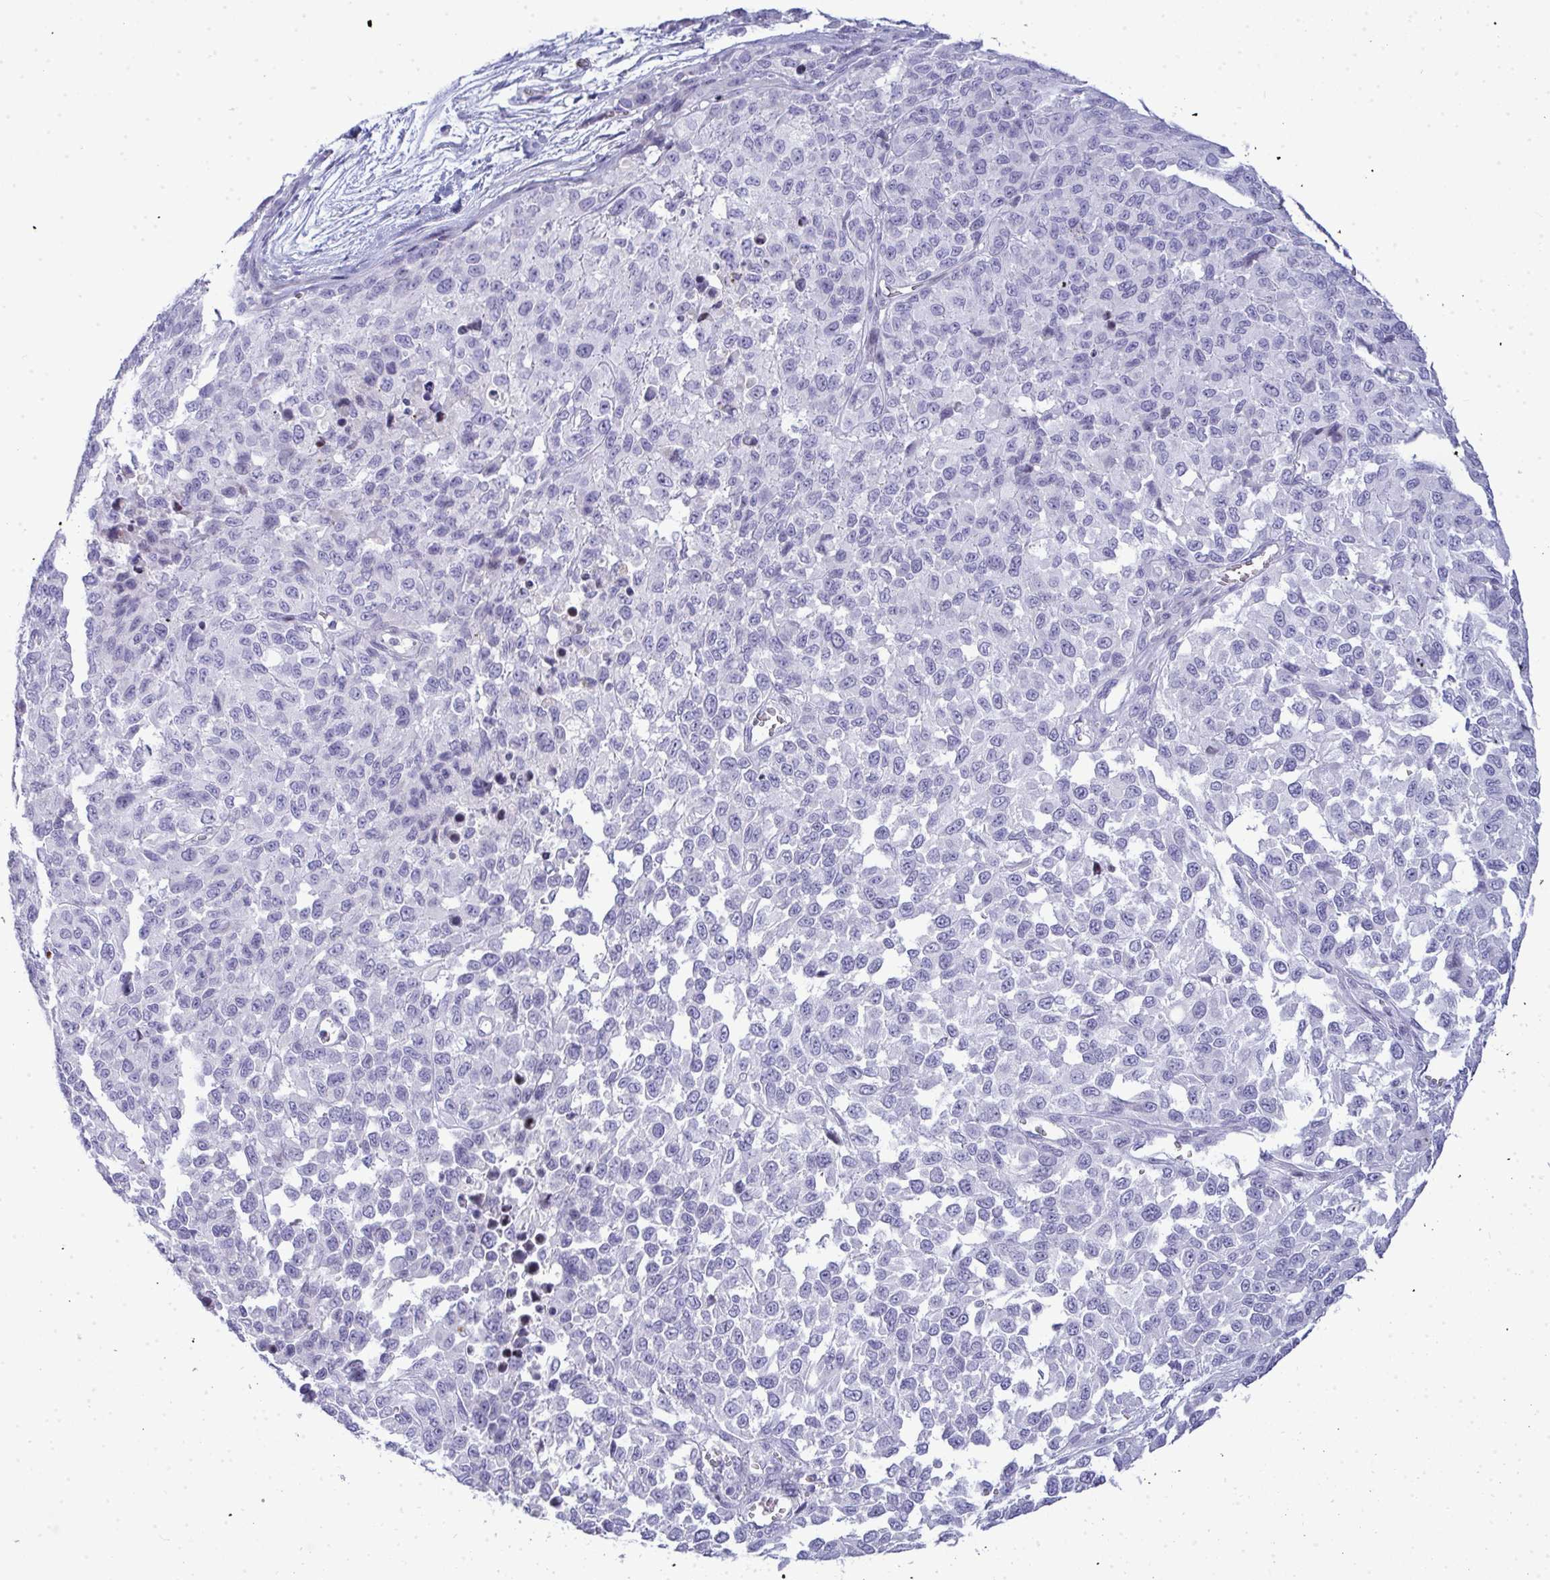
{"staining": {"intensity": "negative", "quantity": "none", "location": "none"}, "tissue": "melanoma", "cell_type": "Tumor cells", "image_type": "cancer", "snomed": [{"axis": "morphology", "description": "Malignant melanoma, NOS"}, {"axis": "topography", "description": "Skin"}], "caption": "DAB (3,3'-diaminobenzidine) immunohistochemical staining of melanoma displays no significant expression in tumor cells.", "gene": "ZNF182", "patient": {"sex": "male", "age": 62}}